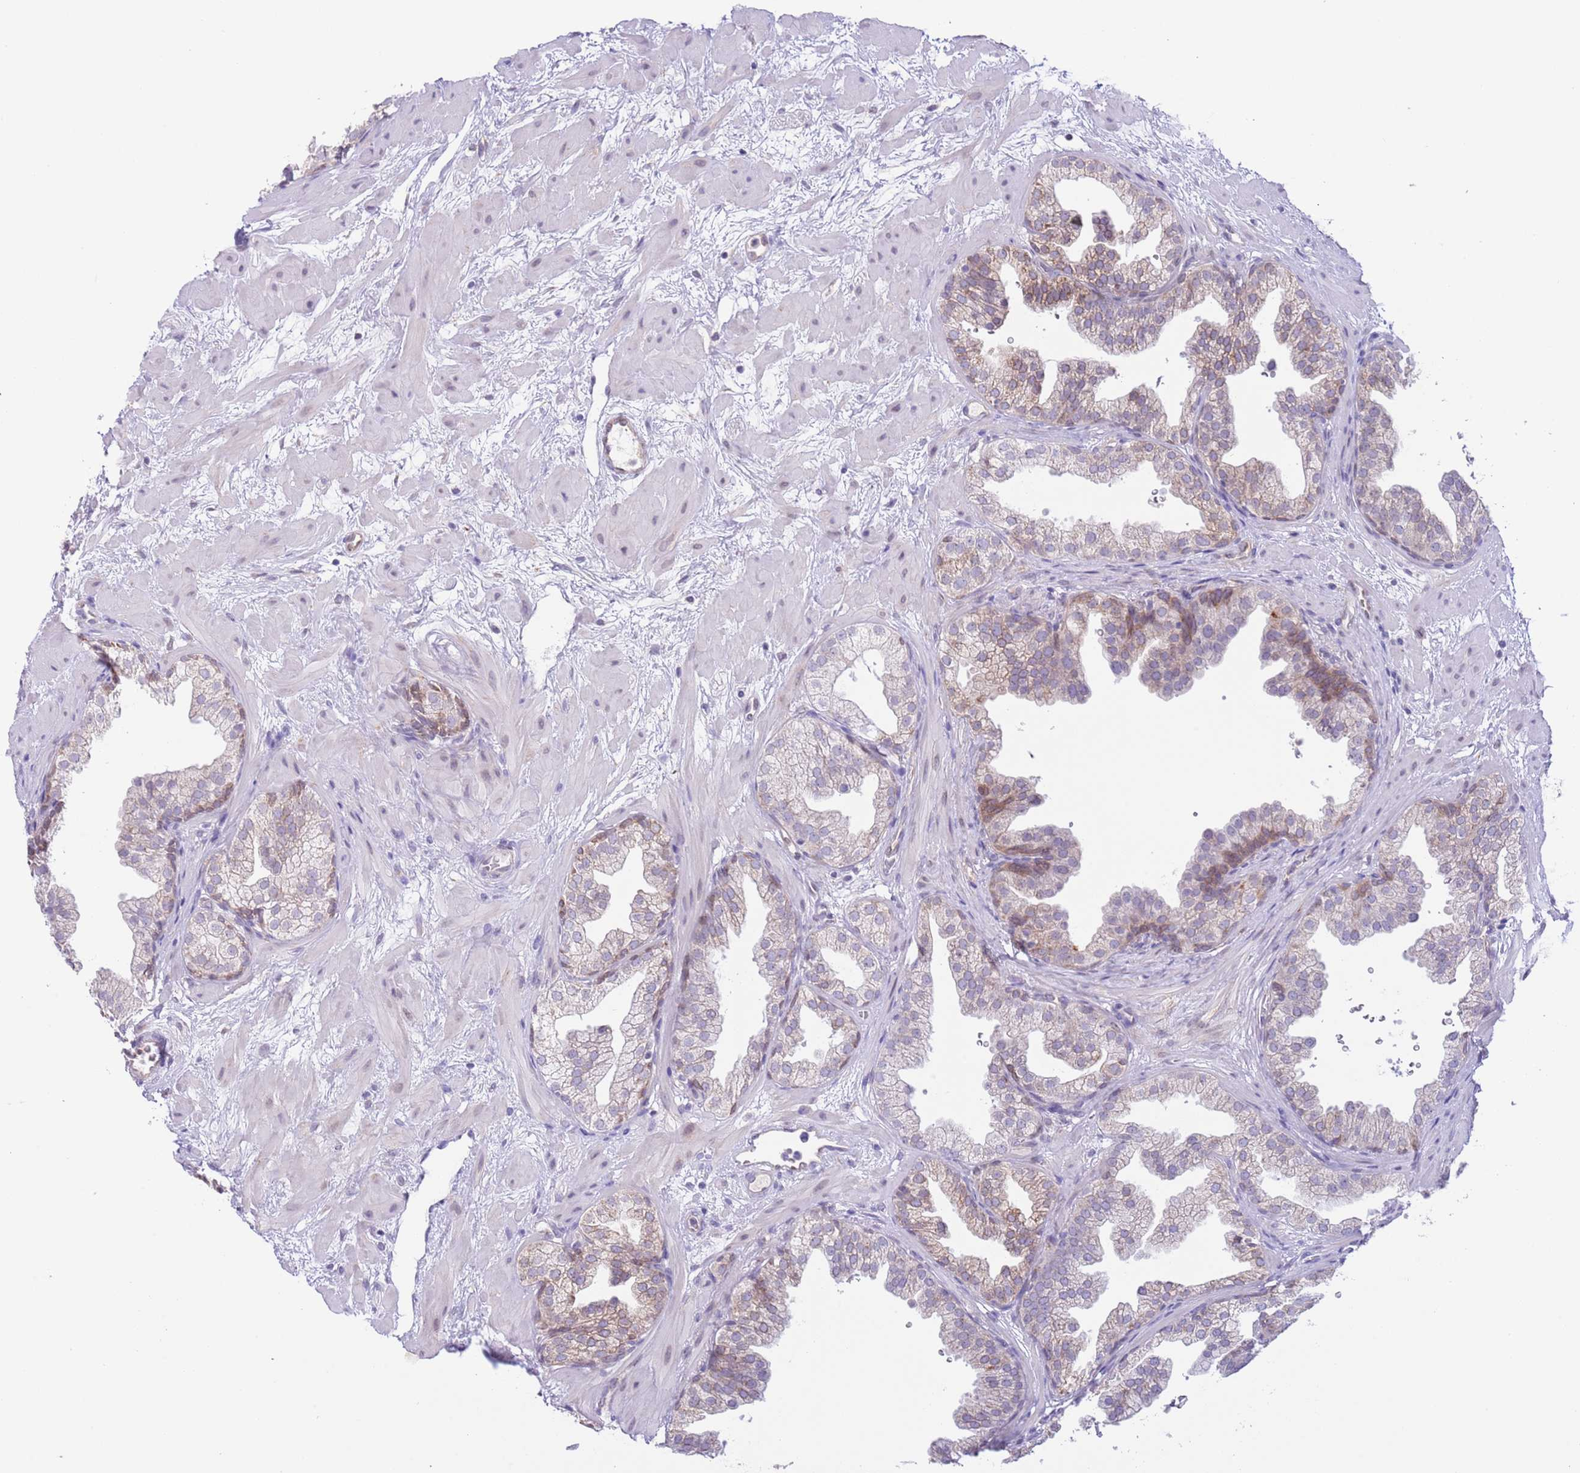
{"staining": {"intensity": "moderate", "quantity": "<25%", "location": "cytoplasmic/membranous"}, "tissue": "prostate", "cell_type": "Glandular cells", "image_type": "normal", "snomed": [{"axis": "morphology", "description": "Normal tissue, NOS"}, {"axis": "topography", "description": "Prostate"}], "caption": "IHC histopathology image of unremarkable human prostate stained for a protein (brown), which exhibits low levels of moderate cytoplasmic/membranous expression in about <25% of glandular cells.", "gene": "EBPL", "patient": {"sex": "male", "age": 37}}